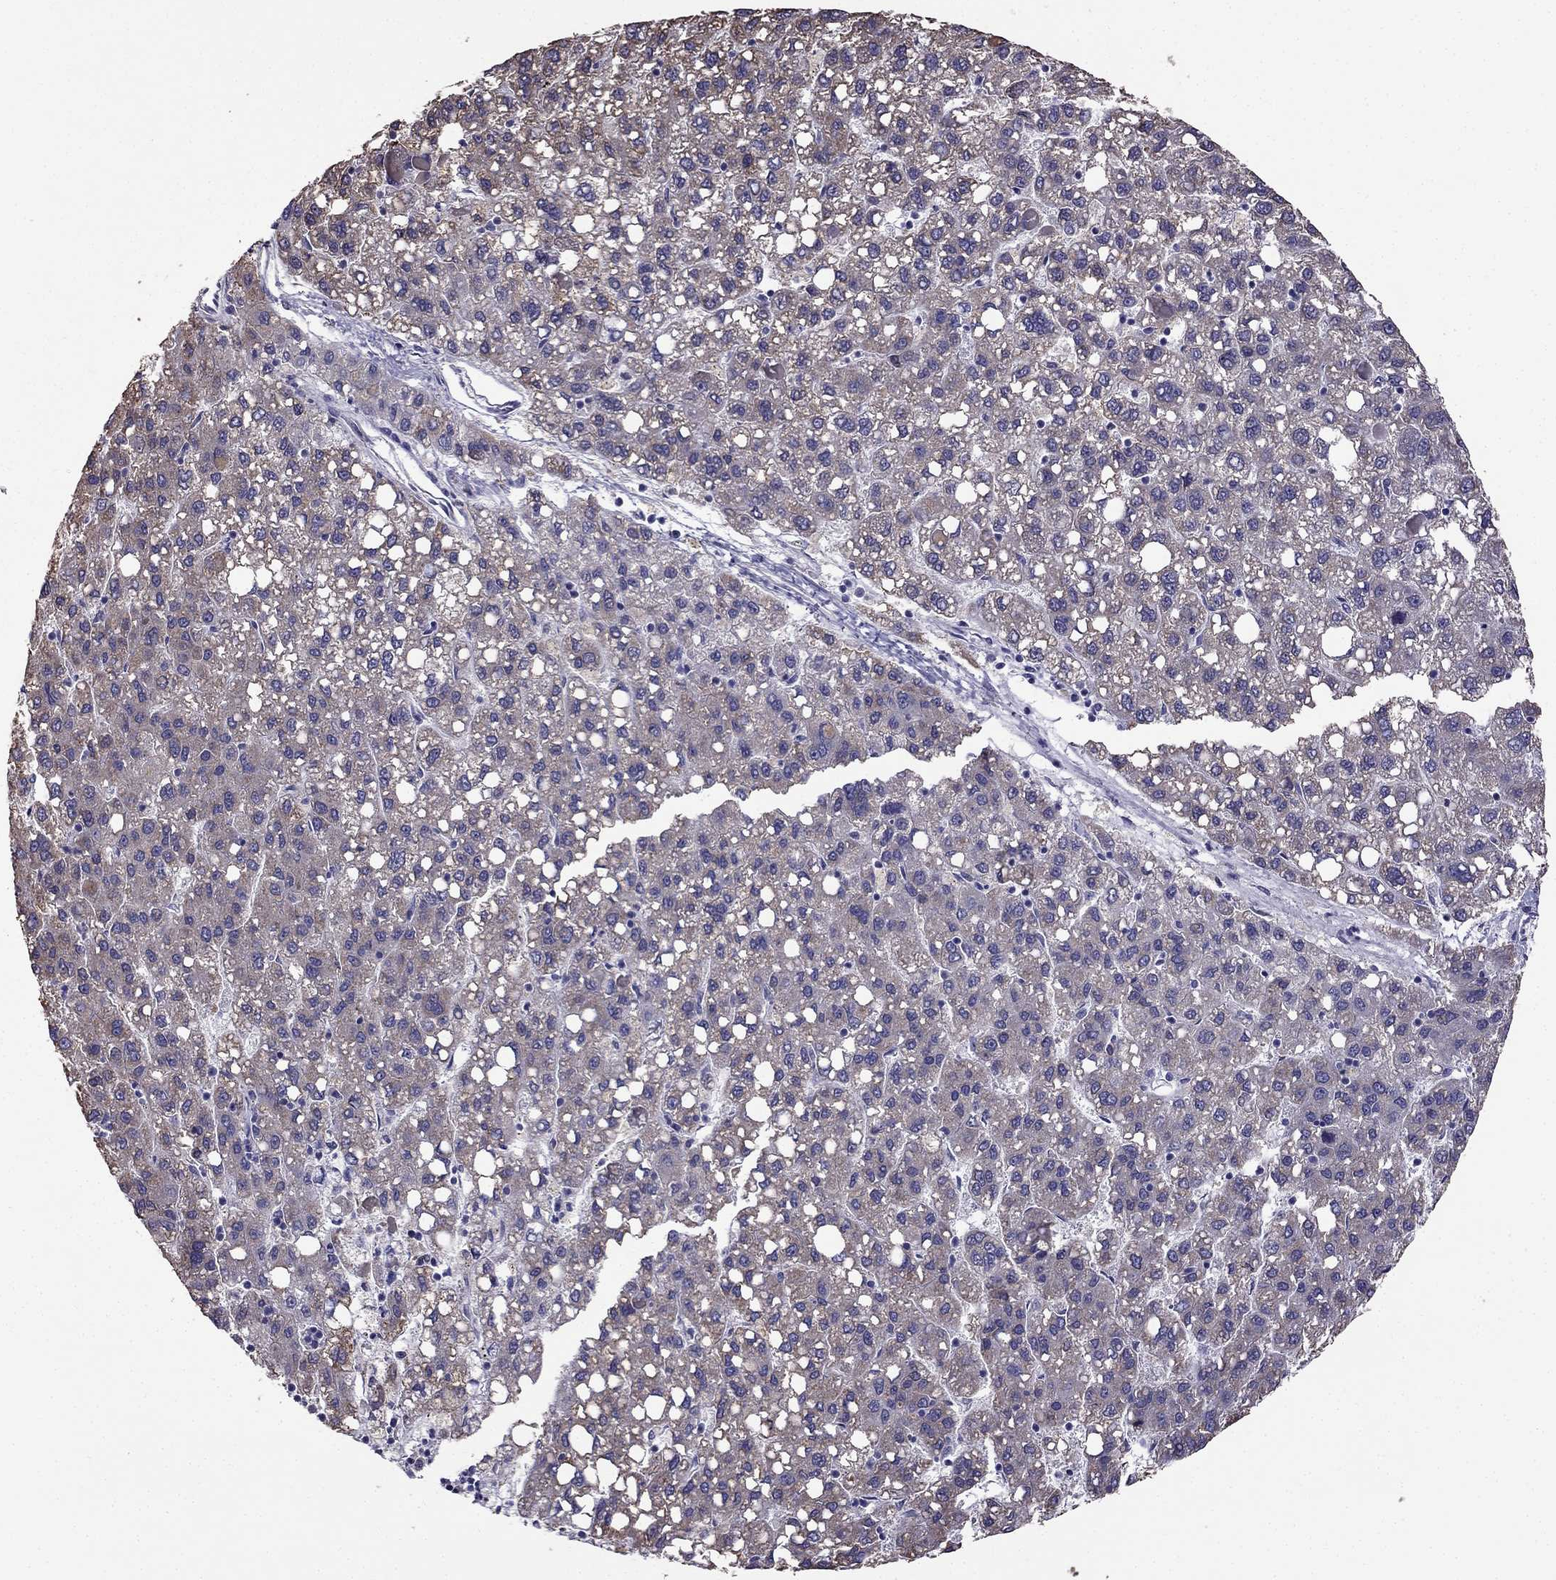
{"staining": {"intensity": "weak", "quantity": "<25%", "location": "cytoplasmic/membranous"}, "tissue": "liver cancer", "cell_type": "Tumor cells", "image_type": "cancer", "snomed": [{"axis": "morphology", "description": "Carcinoma, Hepatocellular, NOS"}, {"axis": "topography", "description": "Liver"}], "caption": "There is no significant staining in tumor cells of liver cancer (hepatocellular carcinoma). (Stains: DAB immunohistochemistry with hematoxylin counter stain, Microscopy: brightfield microscopy at high magnification).", "gene": "CDH9", "patient": {"sex": "female", "age": 82}}